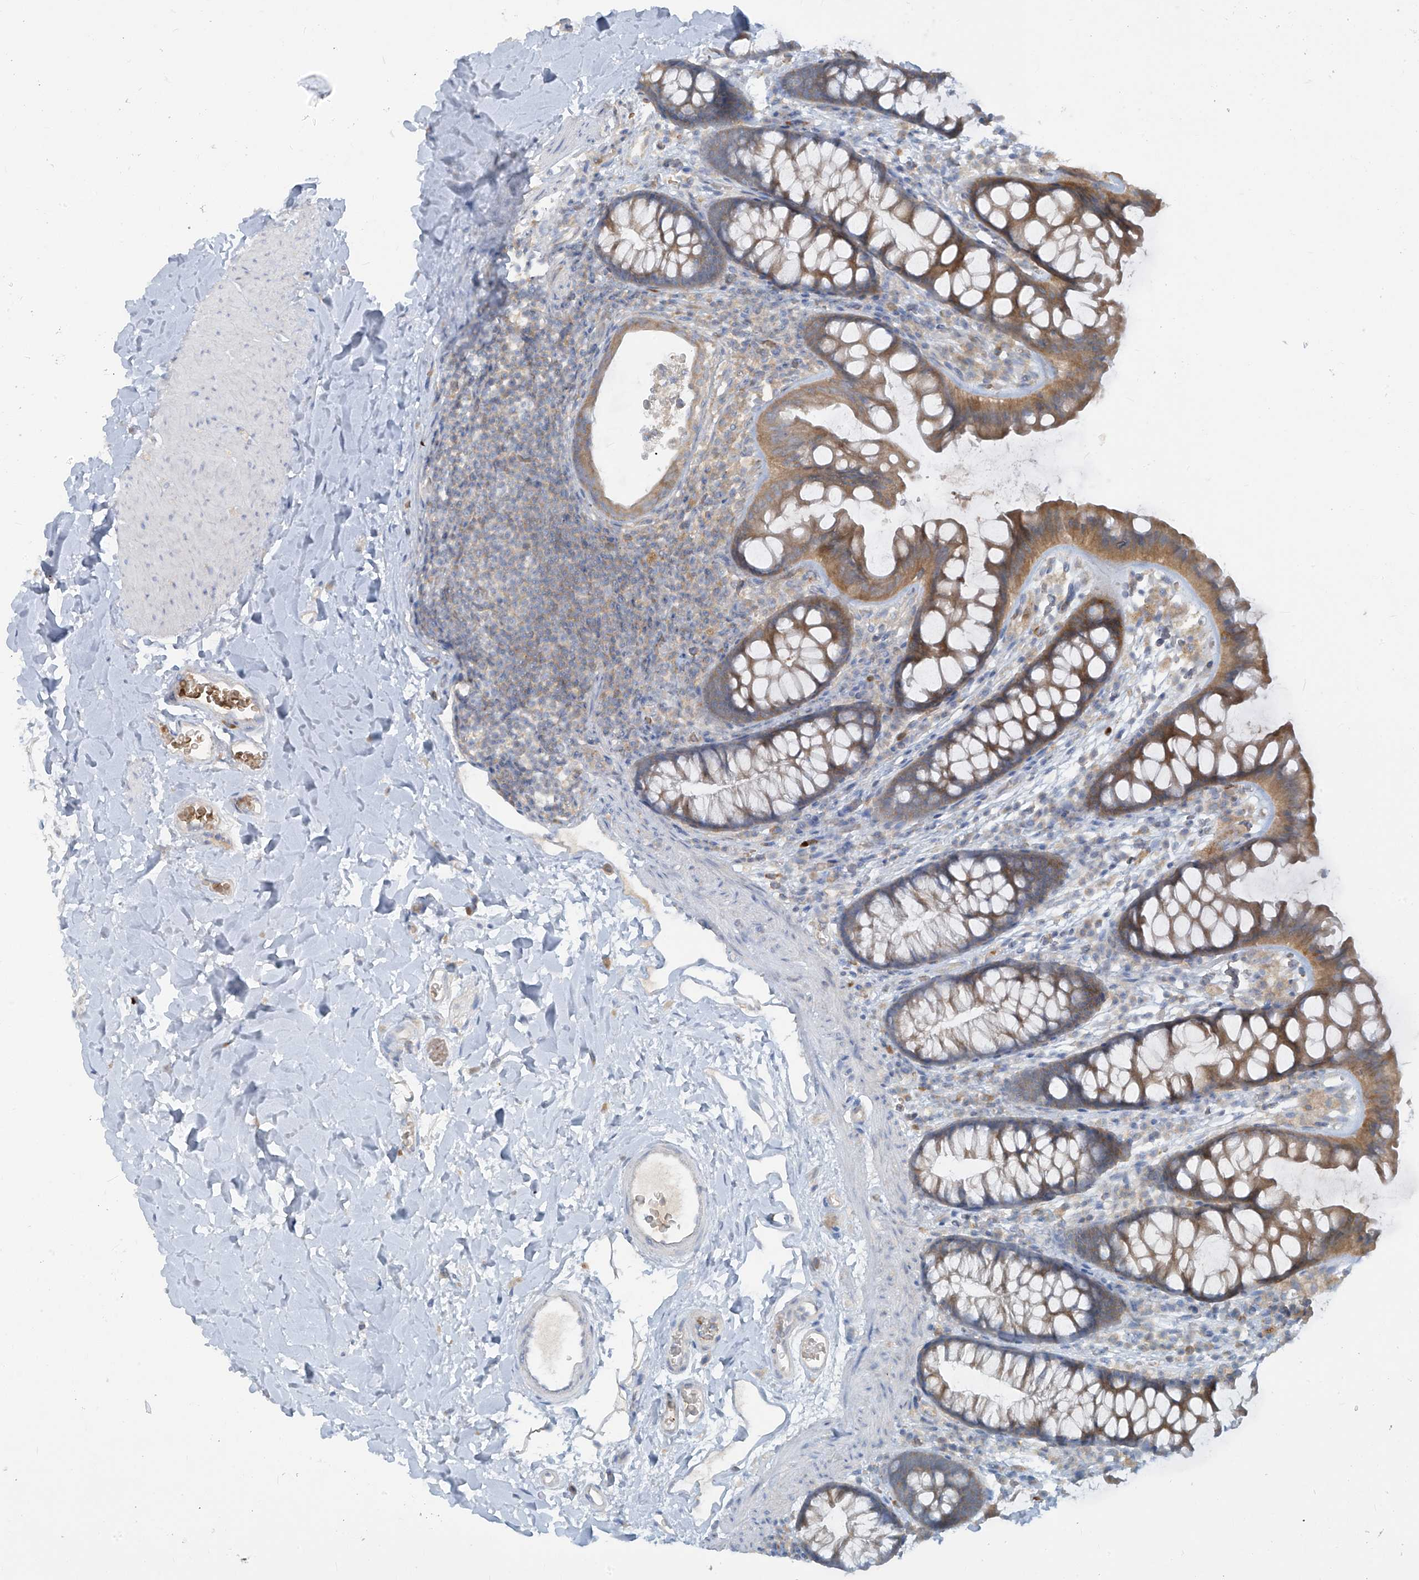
{"staining": {"intensity": "negative", "quantity": "none", "location": "none"}, "tissue": "colon", "cell_type": "Endothelial cells", "image_type": "normal", "snomed": [{"axis": "morphology", "description": "Normal tissue, NOS"}, {"axis": "topography", "description": "Colon"}], "caption": "The immunohistochemistry photomicrograph has no significant positivity in endothelial cells of colon. (DAB immunohistochemistry, high magnification).", "gene": "DGKQ", "patient": {"sex": "female", "age": 62}}